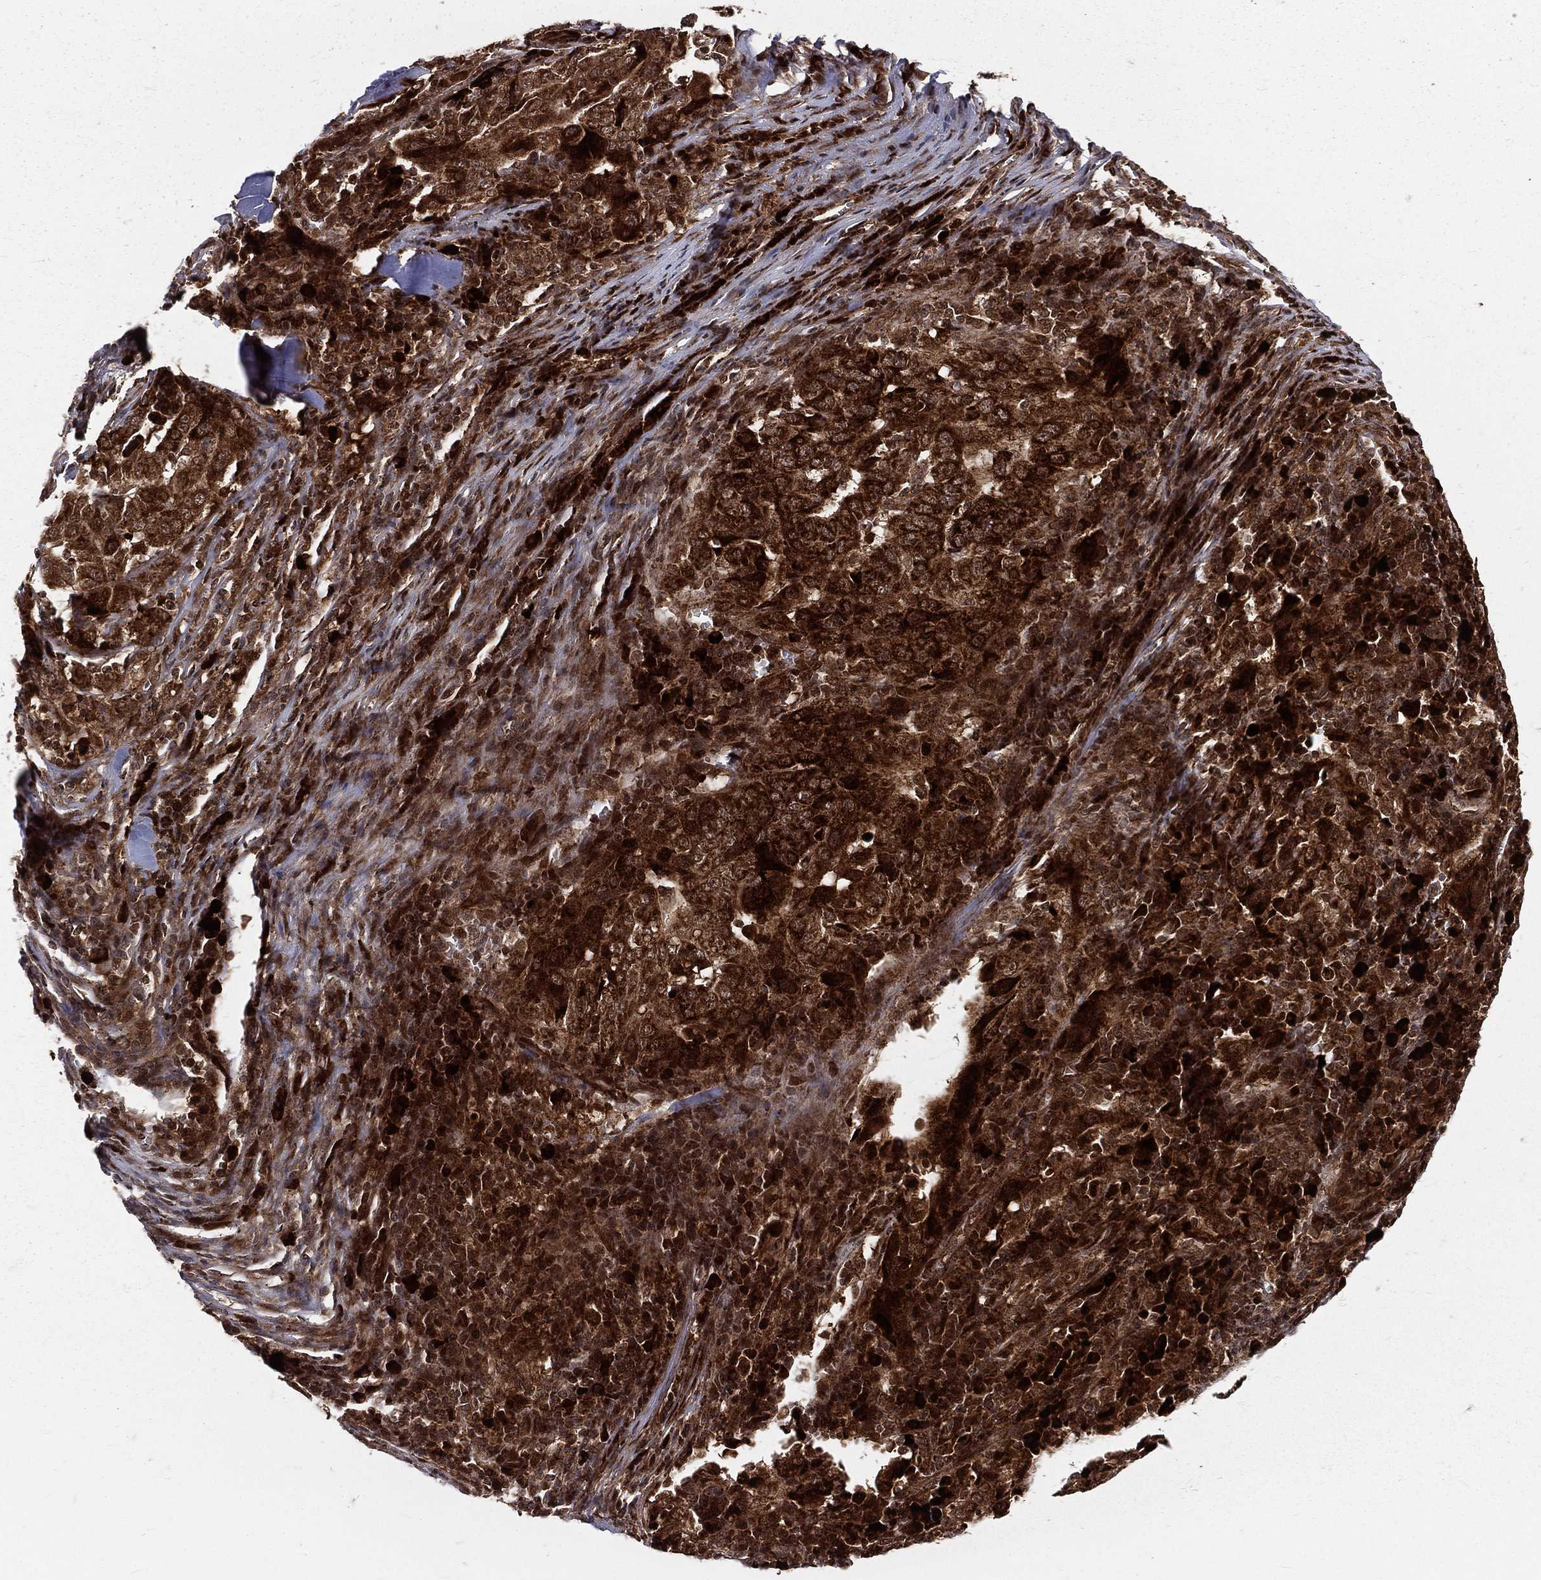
{"staining": {"intensity": "strong", "quantity": ">75%", "location": "cytoplasmic/membranous"}, "tissue": "pancreatic cancer", "cell_type": "Tumor cells", "image_type": "cancer", "snomed": [{"axis": "morphology", "description": "Adenocarcinoma, NOS"}, {"axis": "topography", "description": "Pancreas"}], "caption": "The image shows staining of adenocarcinoma (pancreatic), revealing strong cytoplasmic/membranous protein staining (brown color) within tumor cells. (DAB IHC with brightfield microscopy, high magnification).", "gene": "MDM2", "patient": {"sex": "male", "age": 63}}